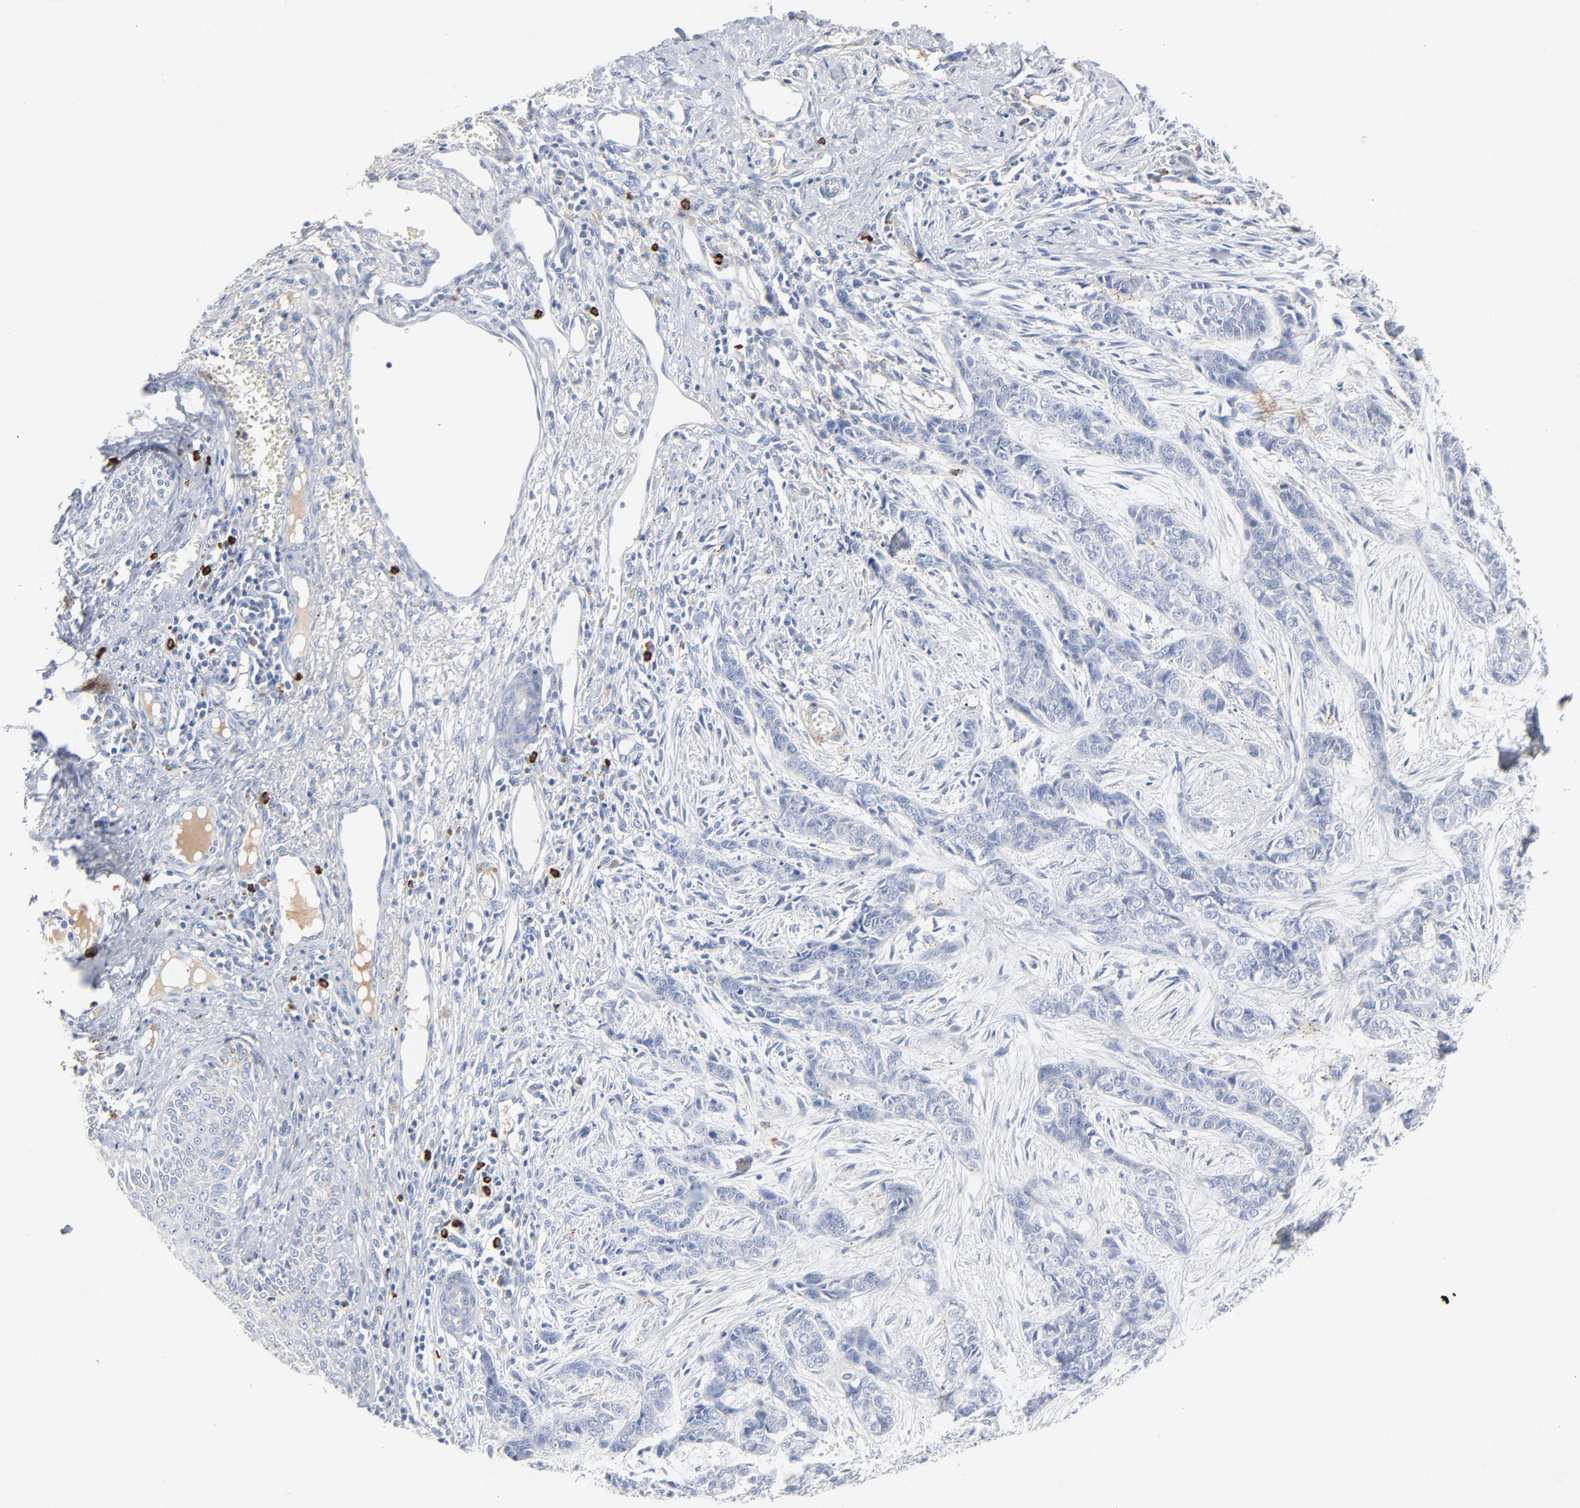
{"staining": {"intensity": "negative", "quantity": "none", "location": "none"}, "tissue": "skin cancer", "cell_type": "Tumor cells", "image_type": "cancer", "snomed": [{"axis": "morphology", "description": "Basal cell carcinoma"}, {"axis": "topography", "description": "Skin"}], "caption": "Skin cancer was stained to show a protein in brown. There is no significant expression in tumor cells.", "gene": "GZMB", "patient": {"sex": "female", "age": 64}}